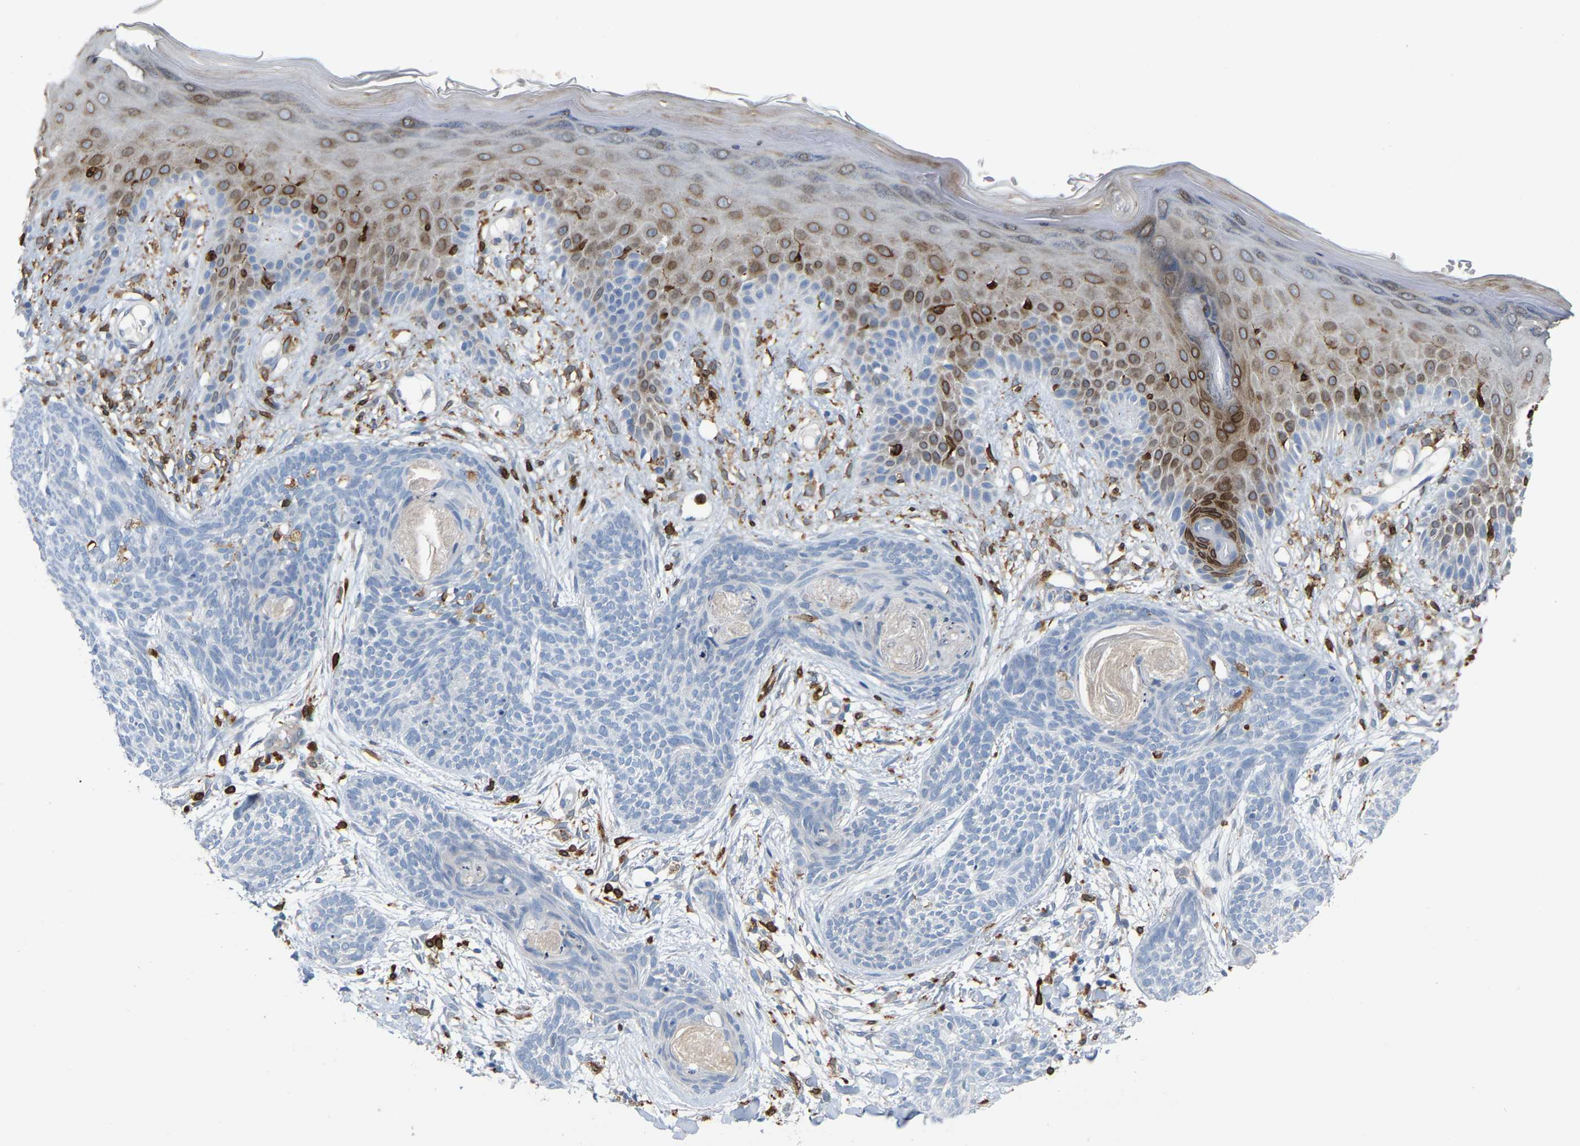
{"staining": {"intensity": "negative", "quantity": "none", "location": "none"}, "tissue": "skin cancer", "cell_type": "Tumor cells", "image_type": "cancer", "snomed": [{"axis": "morphology", "description": "Basal cell carcinoma"}, {"axis": "topography", "description": "Skin"}], "caption": "Basal cell carcinoma (skin) stained for a protein using IHC shows no staining tumor cells.", "gene": "PTGS1", "patient": {"sex": "female", "age": 59}}